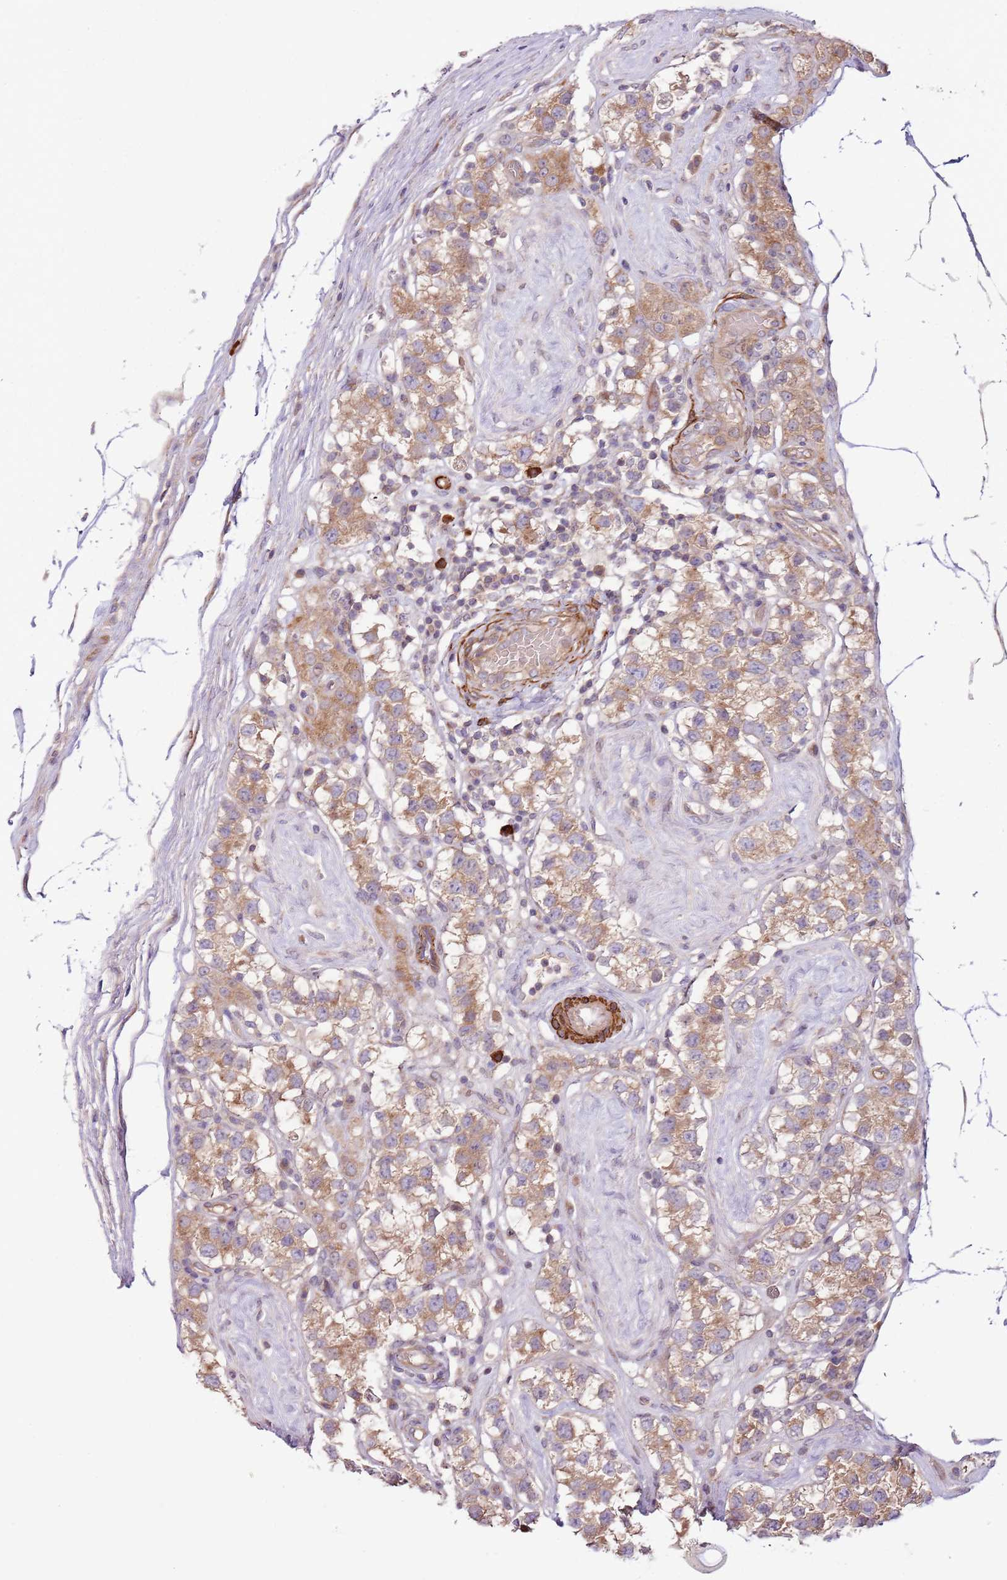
{"staining": {"intensity": "moderate", "quantity": ">75%", "location": "cytoplasmic/membranous"}, "tissue": "testis cancer", "cell_type": "Tumor cells", "image_type": "cancer", "snomed": [{"axis": "morphology", "description": "Seminoma, NOS"}, {"axis": "topography", "description": "Testis"}], "caption": "Tumor cells demonstrate medium levels of moderate cytoplasmic/membranous expression in approximately >75% of cells in seminoma (testis).", "gene": "RNF128", "patient": {"sex": "male", "age": 34}}